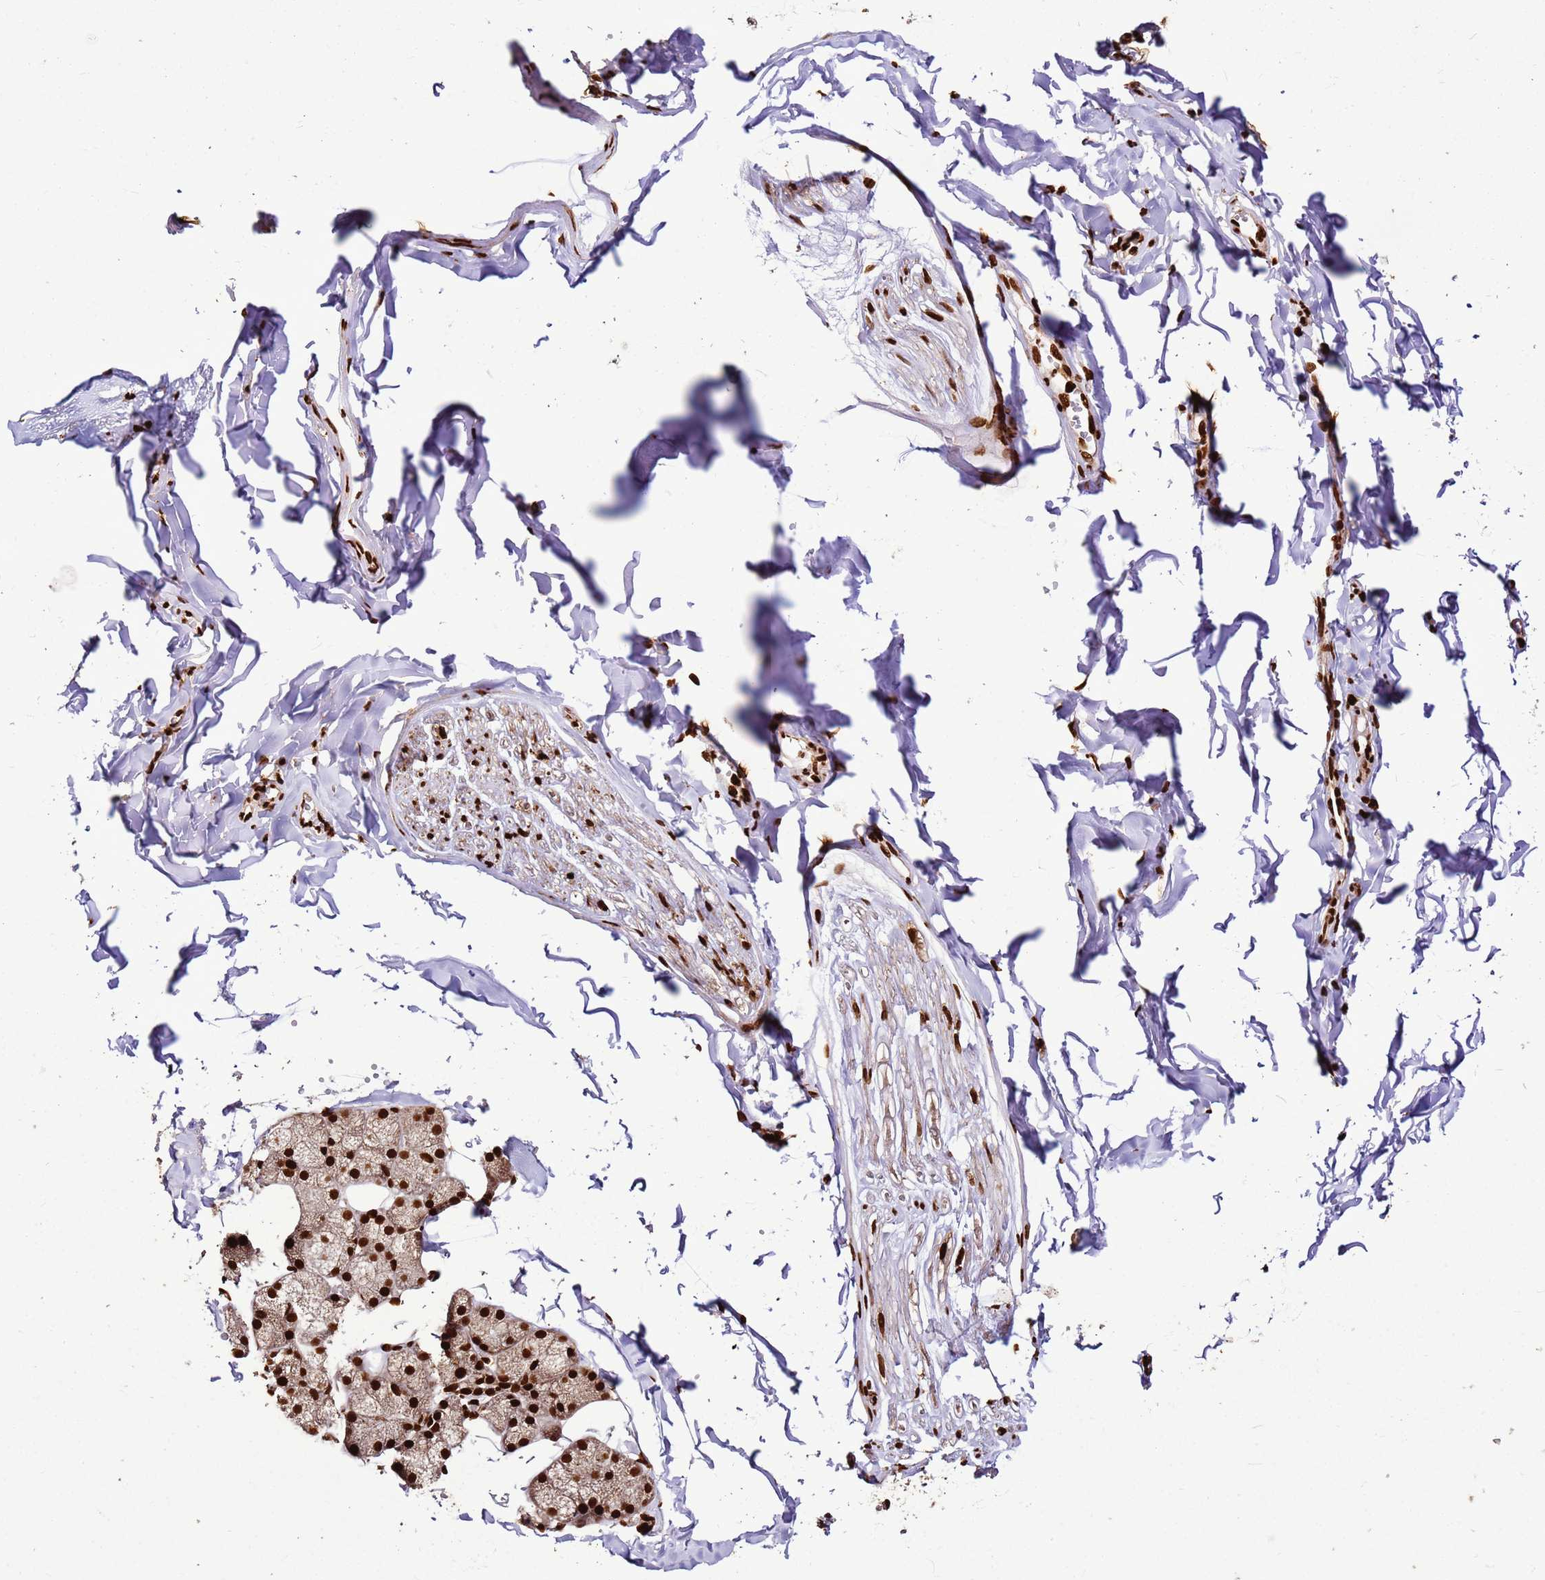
{"staining": {"intensity": "strong", "quantity": ">75%", "location": "nuclear"}, "tissue": "adipose tissue", "cell_type": "Adipocytes", "image_type": "normal", "snomed": [{"axis": "morphology", "description": "Normal tissue, NOS"}, {"axis": "topography", "description": "Salivary gland"}, {"axis": "topography", "description": "Peripheral nerve tissue"}], "caption": "The micrograph demonstrates staining of normal adipose tissue, revealing strong nuclear protein expression (brown color) within adipocytes. The staining is performed using DAB (3,3'-diaminobenzidine) brown chromogen to label protein expression. The nuclei are counter-stained blue using hematoxylin.", "gene": "HNRNPAB", "patient": {"sex": "male", "age": 38}}